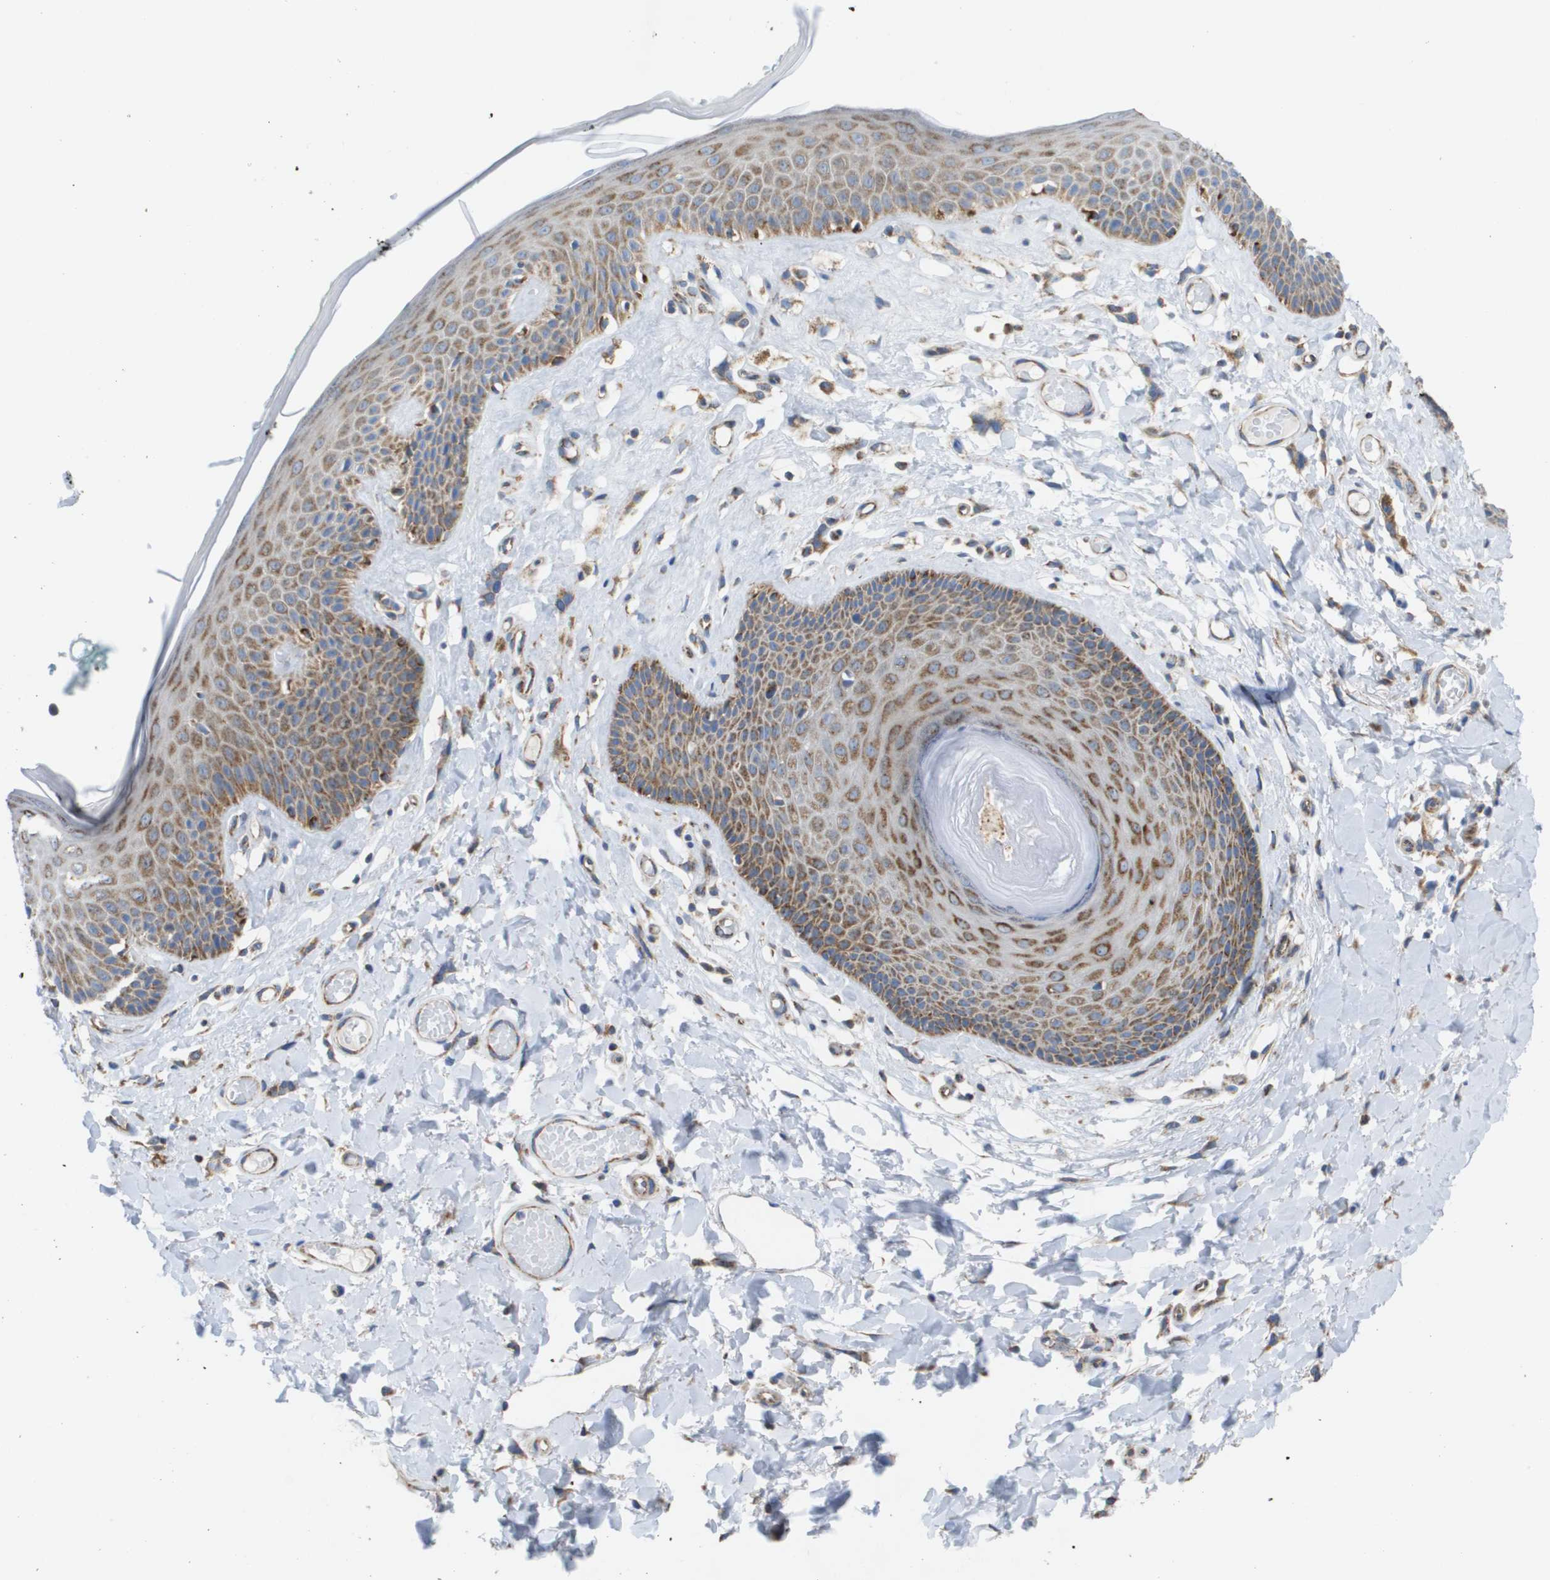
{"staining": {"intensity": "moderate", "quantity": ">75%", "location": "cytoplasmic/membranous"}, "tissue": "skin", "cell_type": "Epidermal cells", "image_type": "normal", "snomed": [{"axis": "morphology", "description": "Normal tissue, NOS"}, {"axis": "topography", "description": "Vulva"}], "caption": "An IHC photomicrograph of benign tissue is shown. Protein staining in brown highlights moderate cytoplasmic/membranous positivity in skin within epidermal cells.", "gene": "FIS1", "patient": {"sex": "female", "age": 73}}